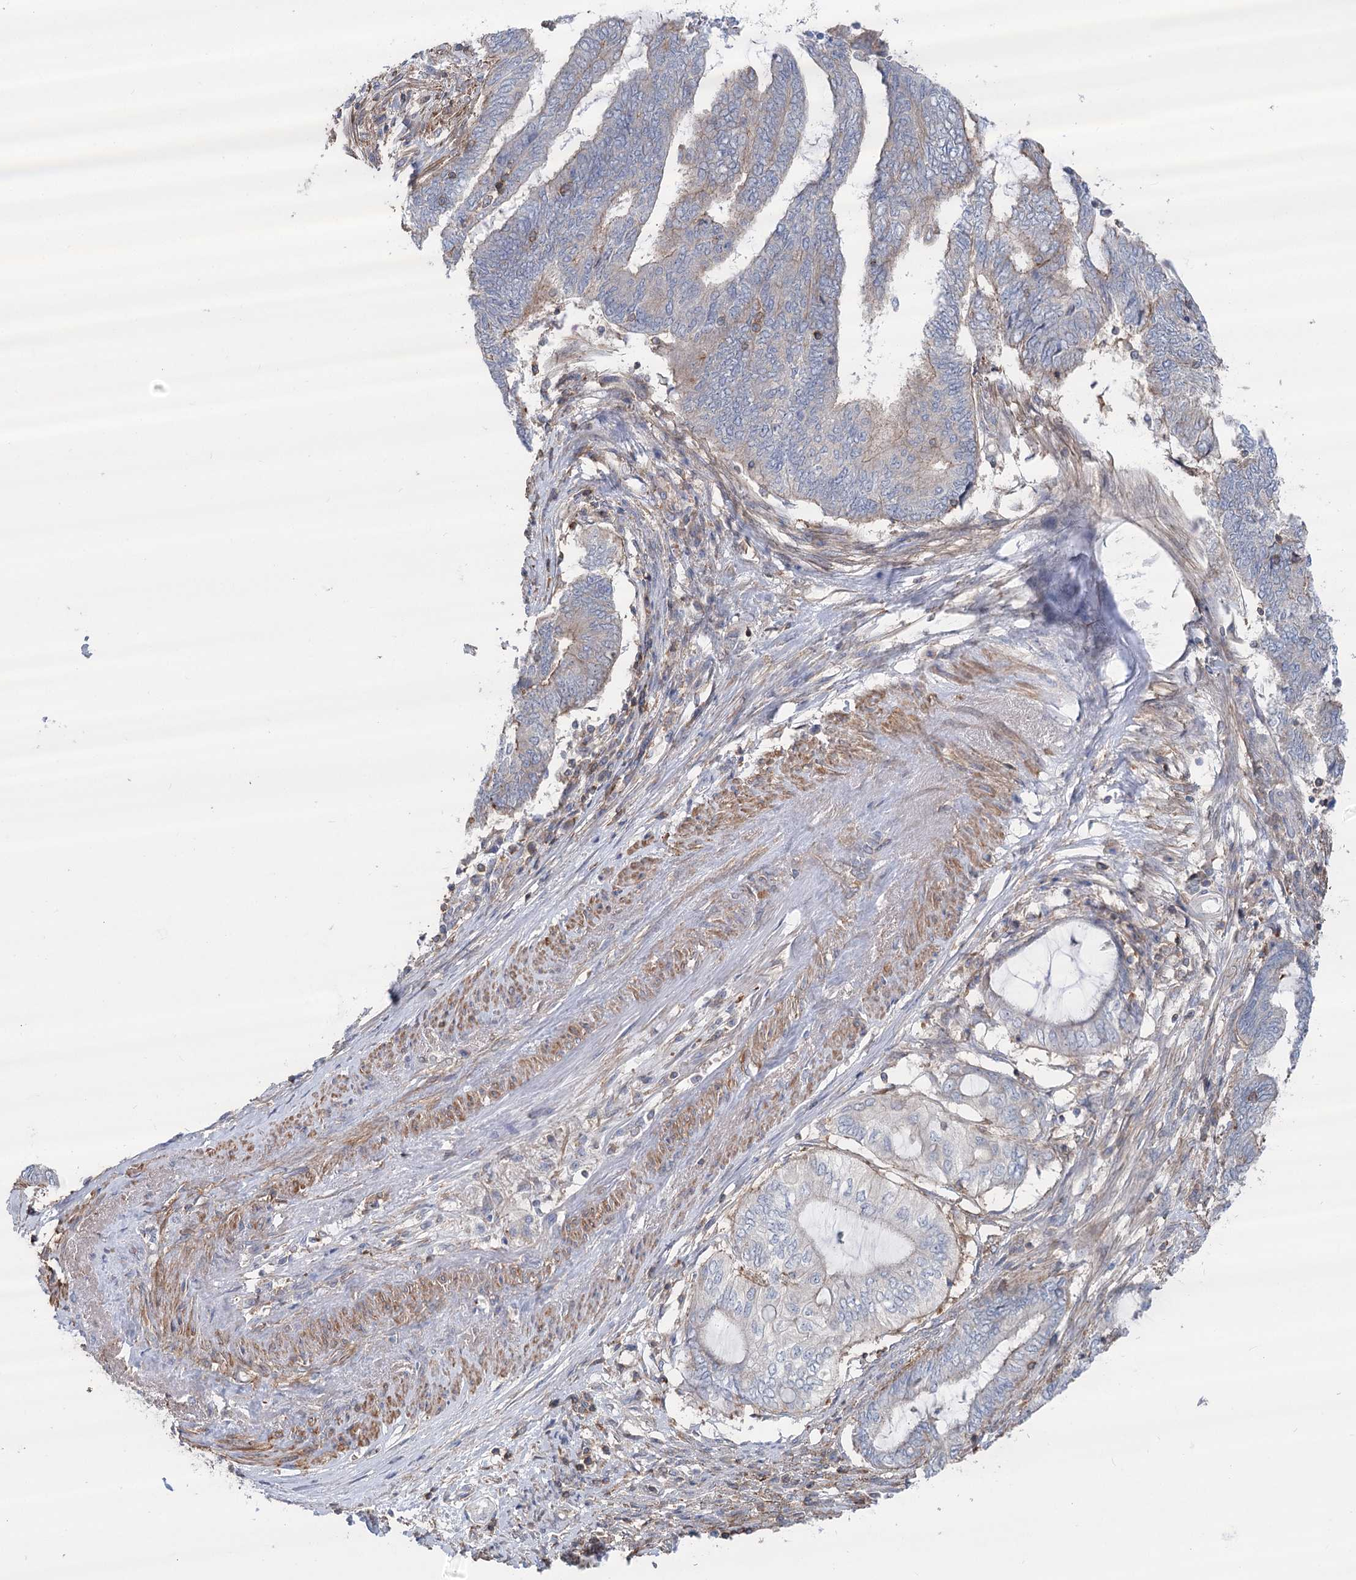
{"staining": {"intensity": "weak", "quantity": "<25%", "location": "cytoplasmic/membranous"}, "tissue": "endometrial cancer", "cell_type": "Tumor cells", "image_type": "cancer", "snomed": [{"axis": "morphology", "description": "Adenocarcinoma, NOS"}, {"axis": "topography", "description": "Uterus"}, {"axis": "topography", "description": "Endometrium"}], "caption": "DAB immunohistochemical staining of endometrial cancer (adenocarcinoma) shows no significant expression in tumor cells.", "gene": "LARP1B", "patient": {"sex": "female", "age": 70}}